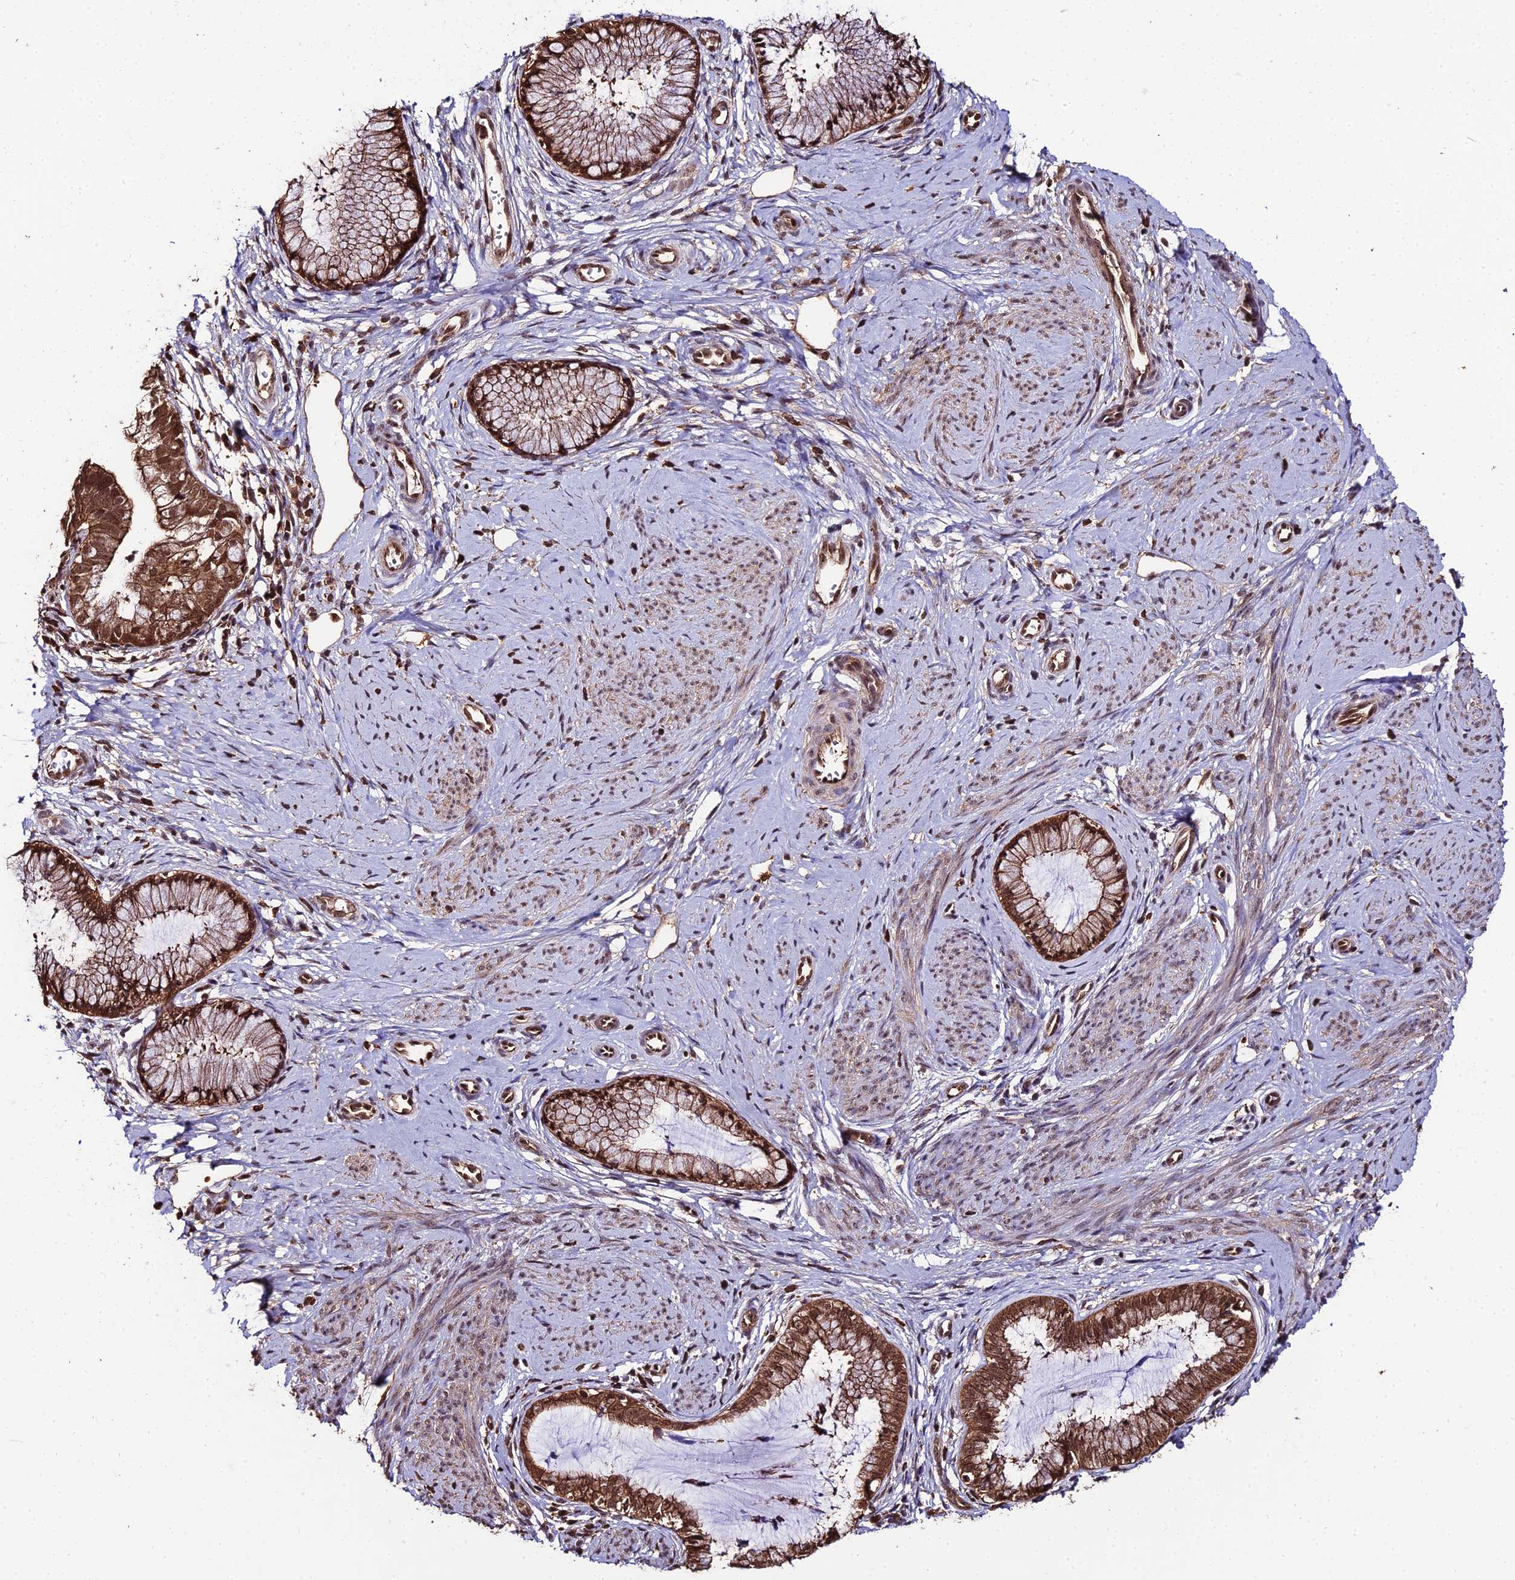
{"staining": {"intensity": "strong", "quantity": ">75%", "location": "cytoplasmic/membranous,nuclear"}, "tissue": "cervical cancer", "cell_type": "Tumor cells", "image_type": "cancer", "snomed": [{"axis": "morphology", "description": "Adenocarcinoma, NOS"}, {"axis": "topography", "description": "Cervix"}], "caption": "Cervical cancer tissue exhibits strong cytoplasmic/membranous and nuclear positivity in about >75% of tumor cells, visualized by immunohistochemistry. The staining was performed using DAB to visualize the protein expression in brown, while the nuclei were stained in blue with hematoxylin (Magnification: 20x).", "gene": "PPP4C", "patient": {"sex": "female", "age": 36}}